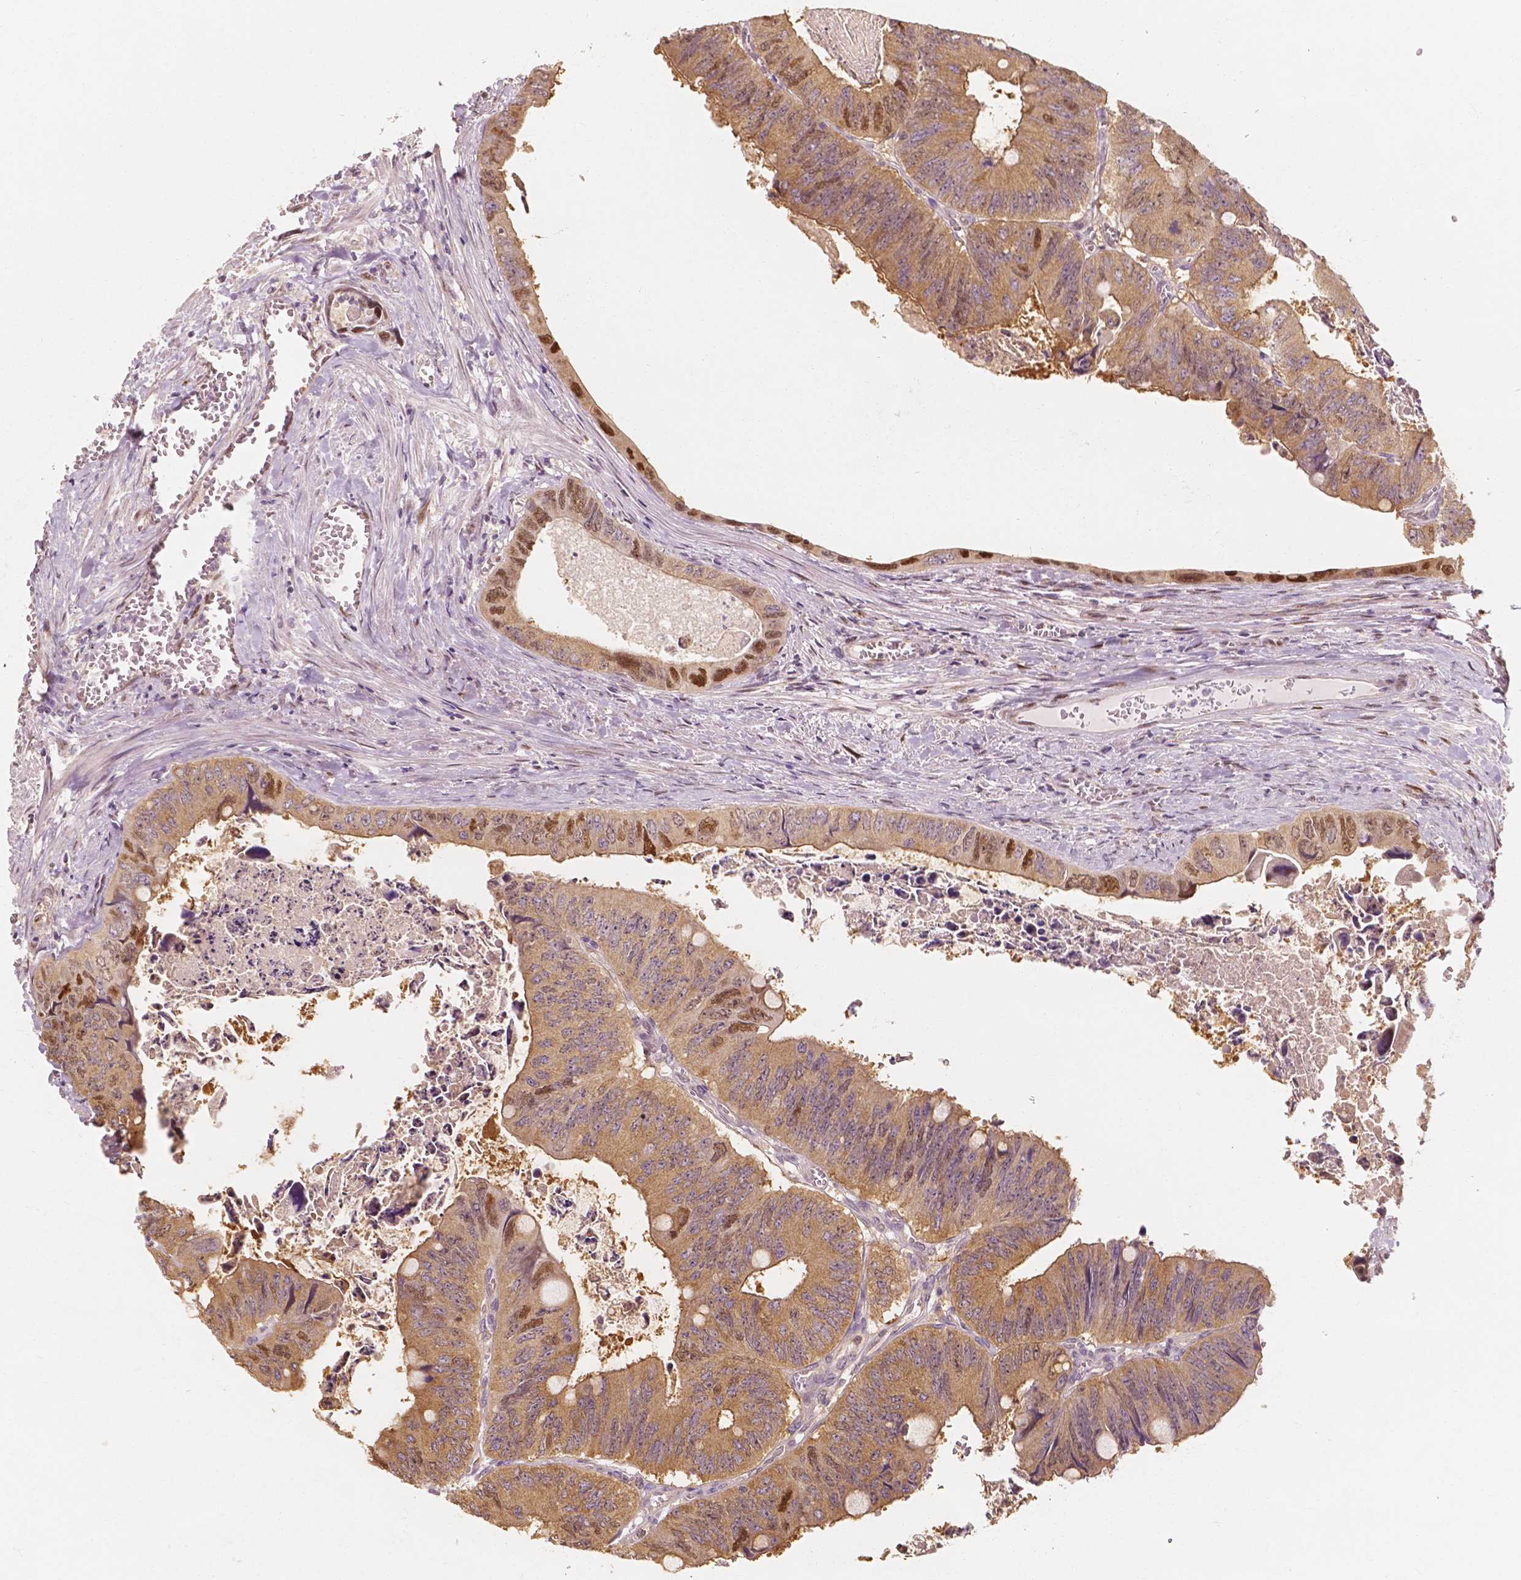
{"staining": {"intensity": "moderate", "quantity": ">75%", "location": "cytoplasmic/membranous,nuclear"}, "tissue": "colorectal cancer", "cell_type": "Tumor cells", "image_type": "cancer", "snomed": [{"axis": "morphology", "description": "Adenocarcinoma, NOS"}, {"axis": "topography", "description": "Colon"}], "caption": "Protein expression analysis of colorectal cancer shows moderate cytoplasmic/membranous and nuclear expression in approximately >75% of tumor cells.", "gene": "TBC1D17", "patient": {"sex": "female", "age": 84}}